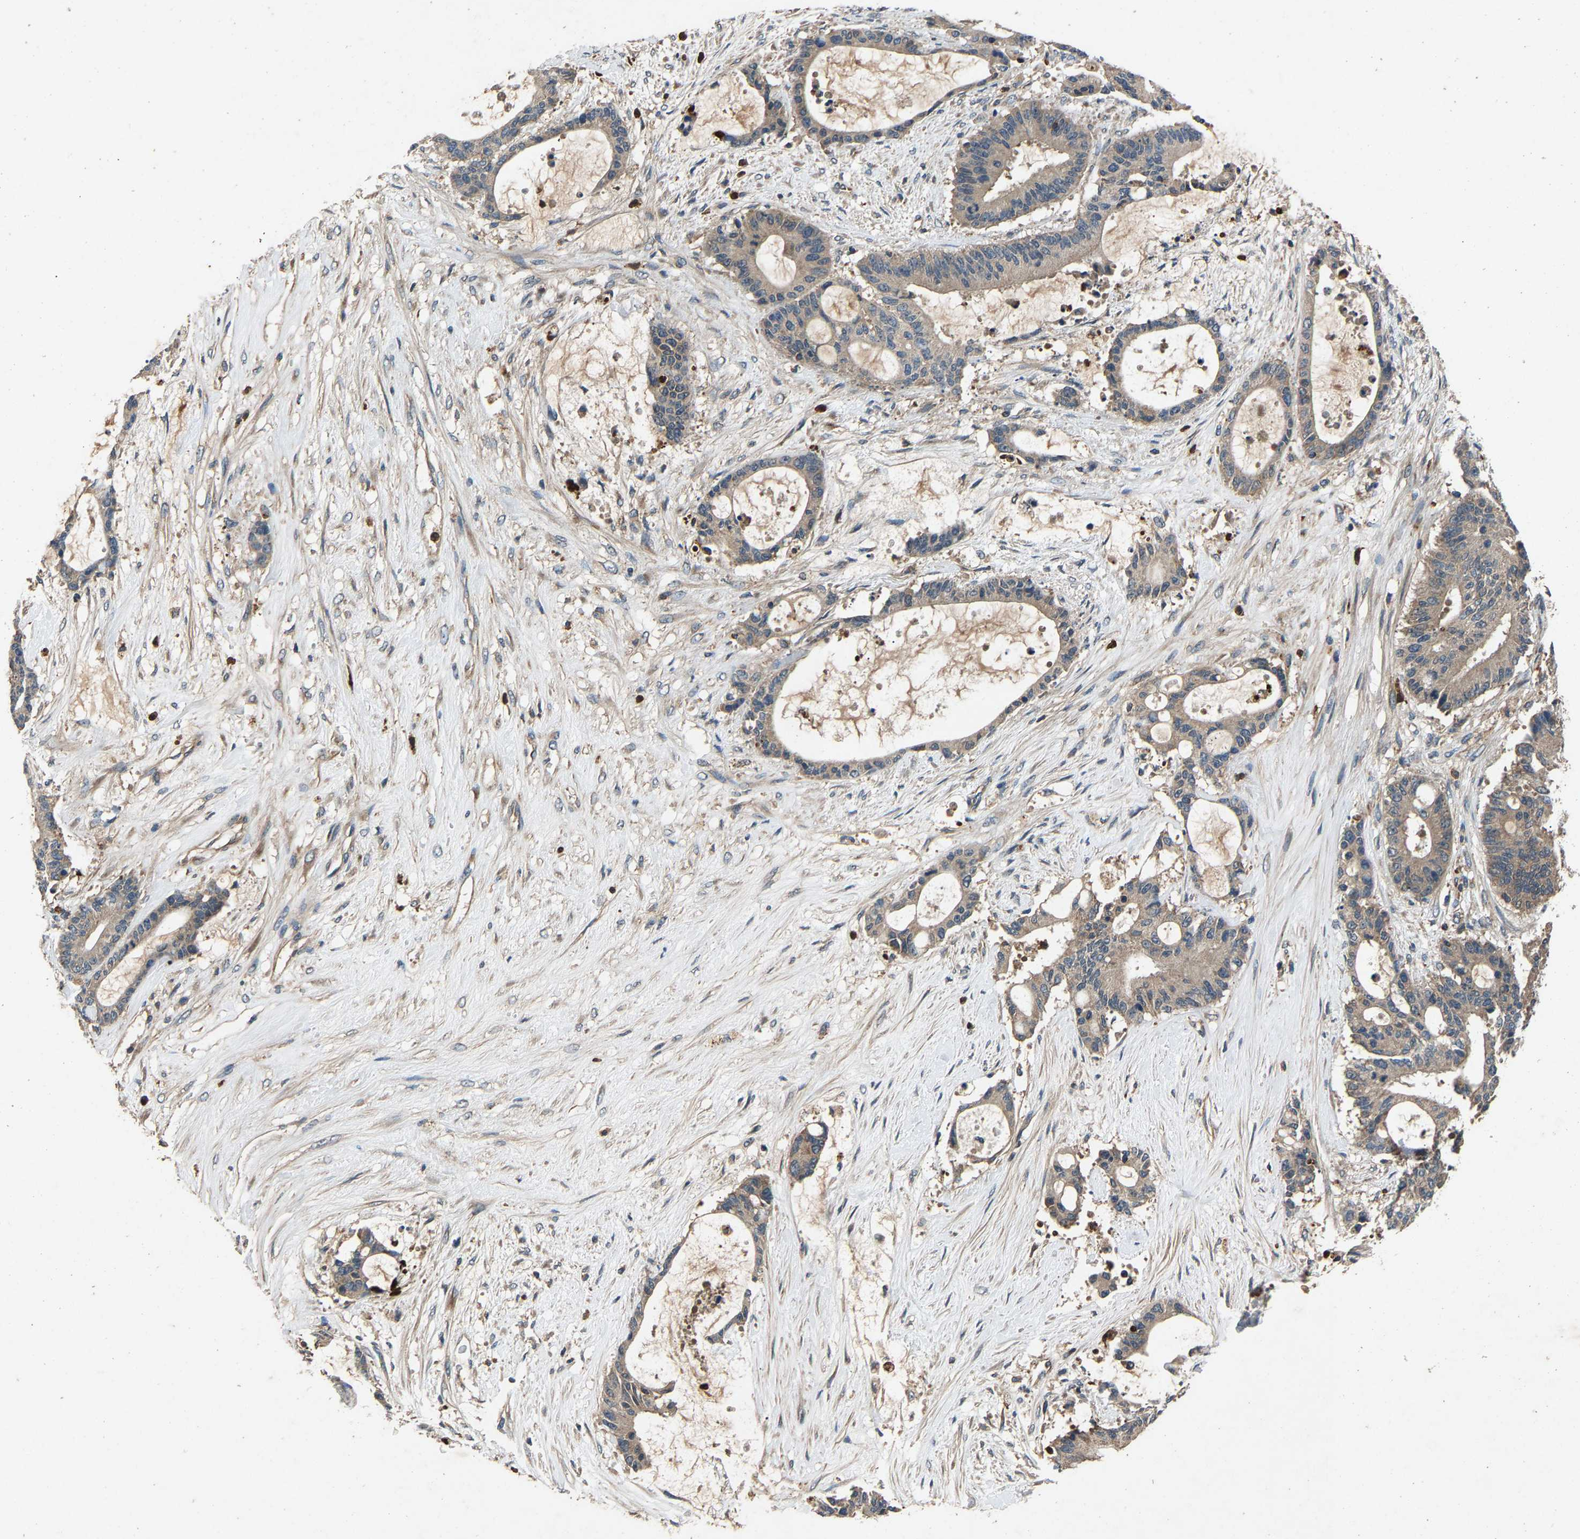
{"staining": {"intensity": "weak", "quantity": "<25%", "location": "cytoplasmic/membranous"}, "tissue": "liver cancer", "cell_type": "Tumor cells", "image_type": "cancer", "snomed": [{"axis": "morphology", "description": "Cholangiocarcinoma"}, {"axis": "topography", "description": "Liver"}], "caption": "Human cholangiocarcinoma (liver) stained for a protein using IHC shows no positivity in tumor cells.", "gene": "PPID", "patient": {"sex": "female", "age": 73}}